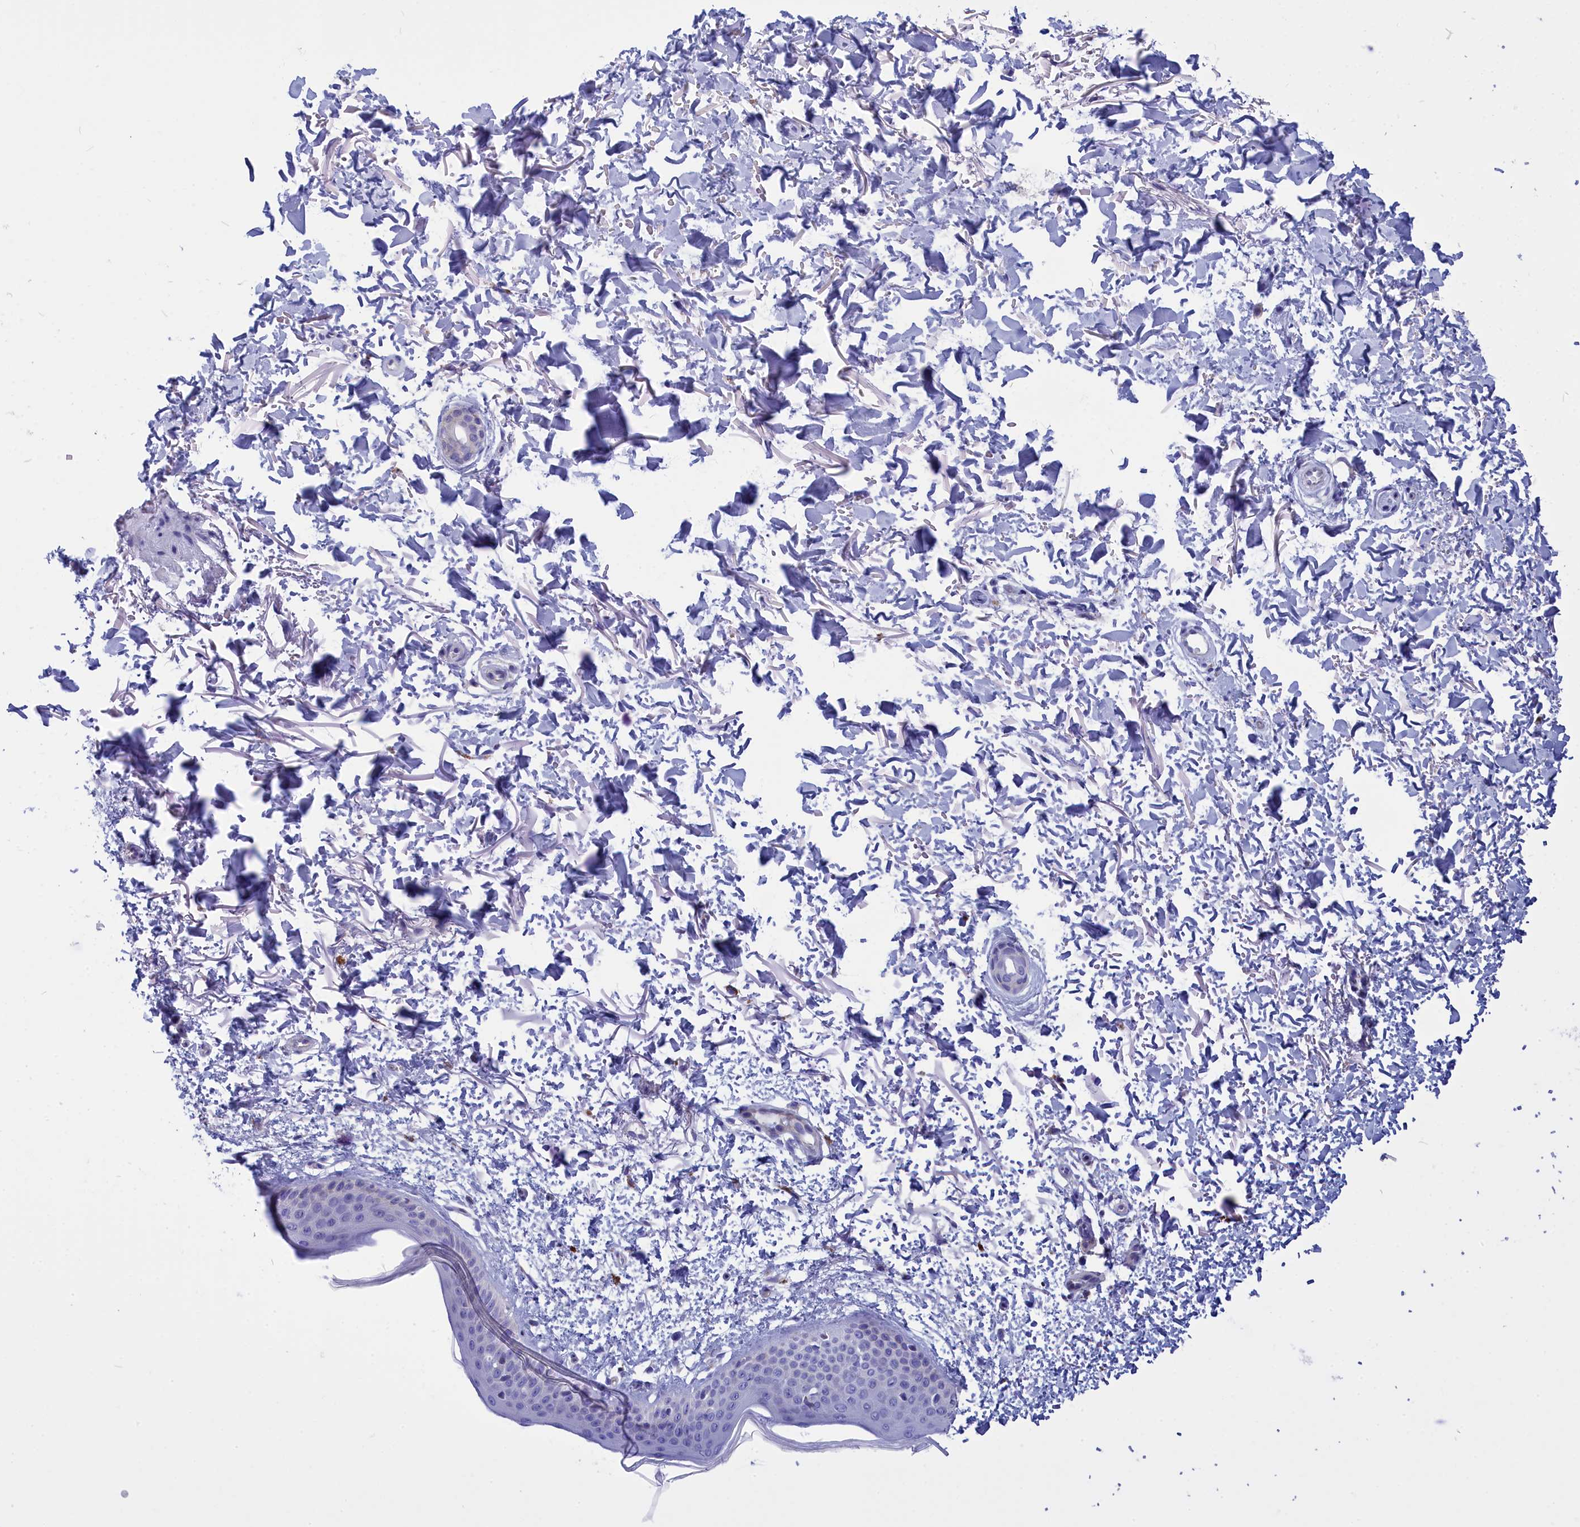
{"staining": {"intensity": "negative", "quantity": "none", "location": "none"}, "tissue": "skin", "cell_type": "Fibroblasts", "image_type": "normal", "snomed": [{"axis": "morphology", "description": "Normal tissue, NOS"}, {"axis": "topography", "description": "Skin"}], "caption": "This is a histopathology image of immunohistochemistry staining of unremarkable skin, which shows no expression in fibroblasts. The staining was performed using DAB (3,3'-diaminobenzidine) to visualize the protein expression in brown, while the nuclei were stained in blue with hematoxylin (Magnification: 20x).", "gene": "CCRL2", "patient": {"sex": "male", "age": 66}}